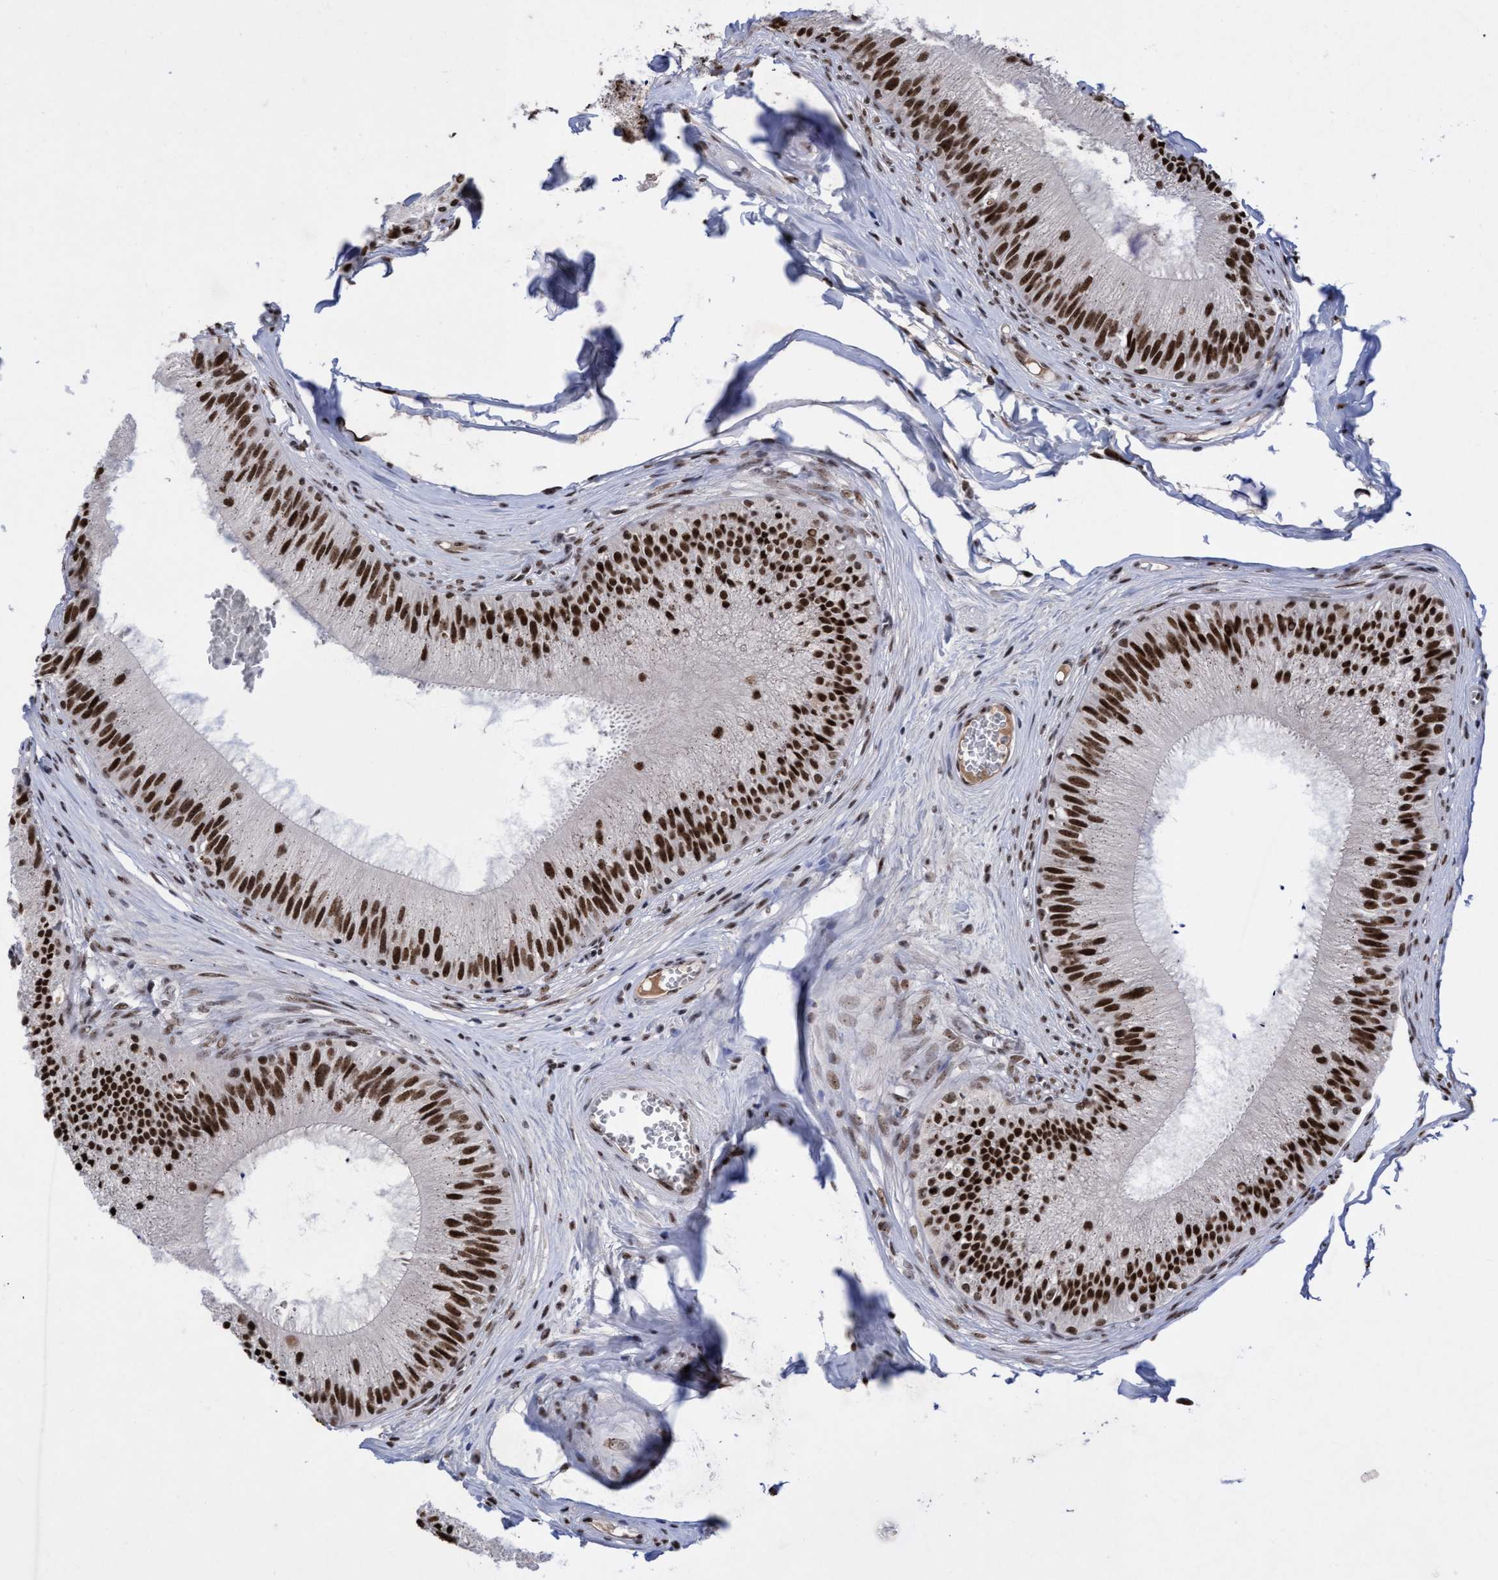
{"staining": {"intensity": "strong", "quantity": ">75%", "location": "nuclear"}, "tissue": "epididymis", "cell_type": "Glandular cells", "image_type": "normal", "snomed": [{"axis": "morphology", "description": "Normal tissue, NOS"}, {"axis": "topography", "description": "Epididymis"}], "caption": "Brown immunohistochemical staining in unremarkable epididymis demonstrates strong nuclear expression in approximately >75% of glandular cells. Immunohistochemistry stains the protein in brown and the nuclei are stained blue.", "gene": "EFCAB10", "patient": {"sex": "male", "age": 31}}